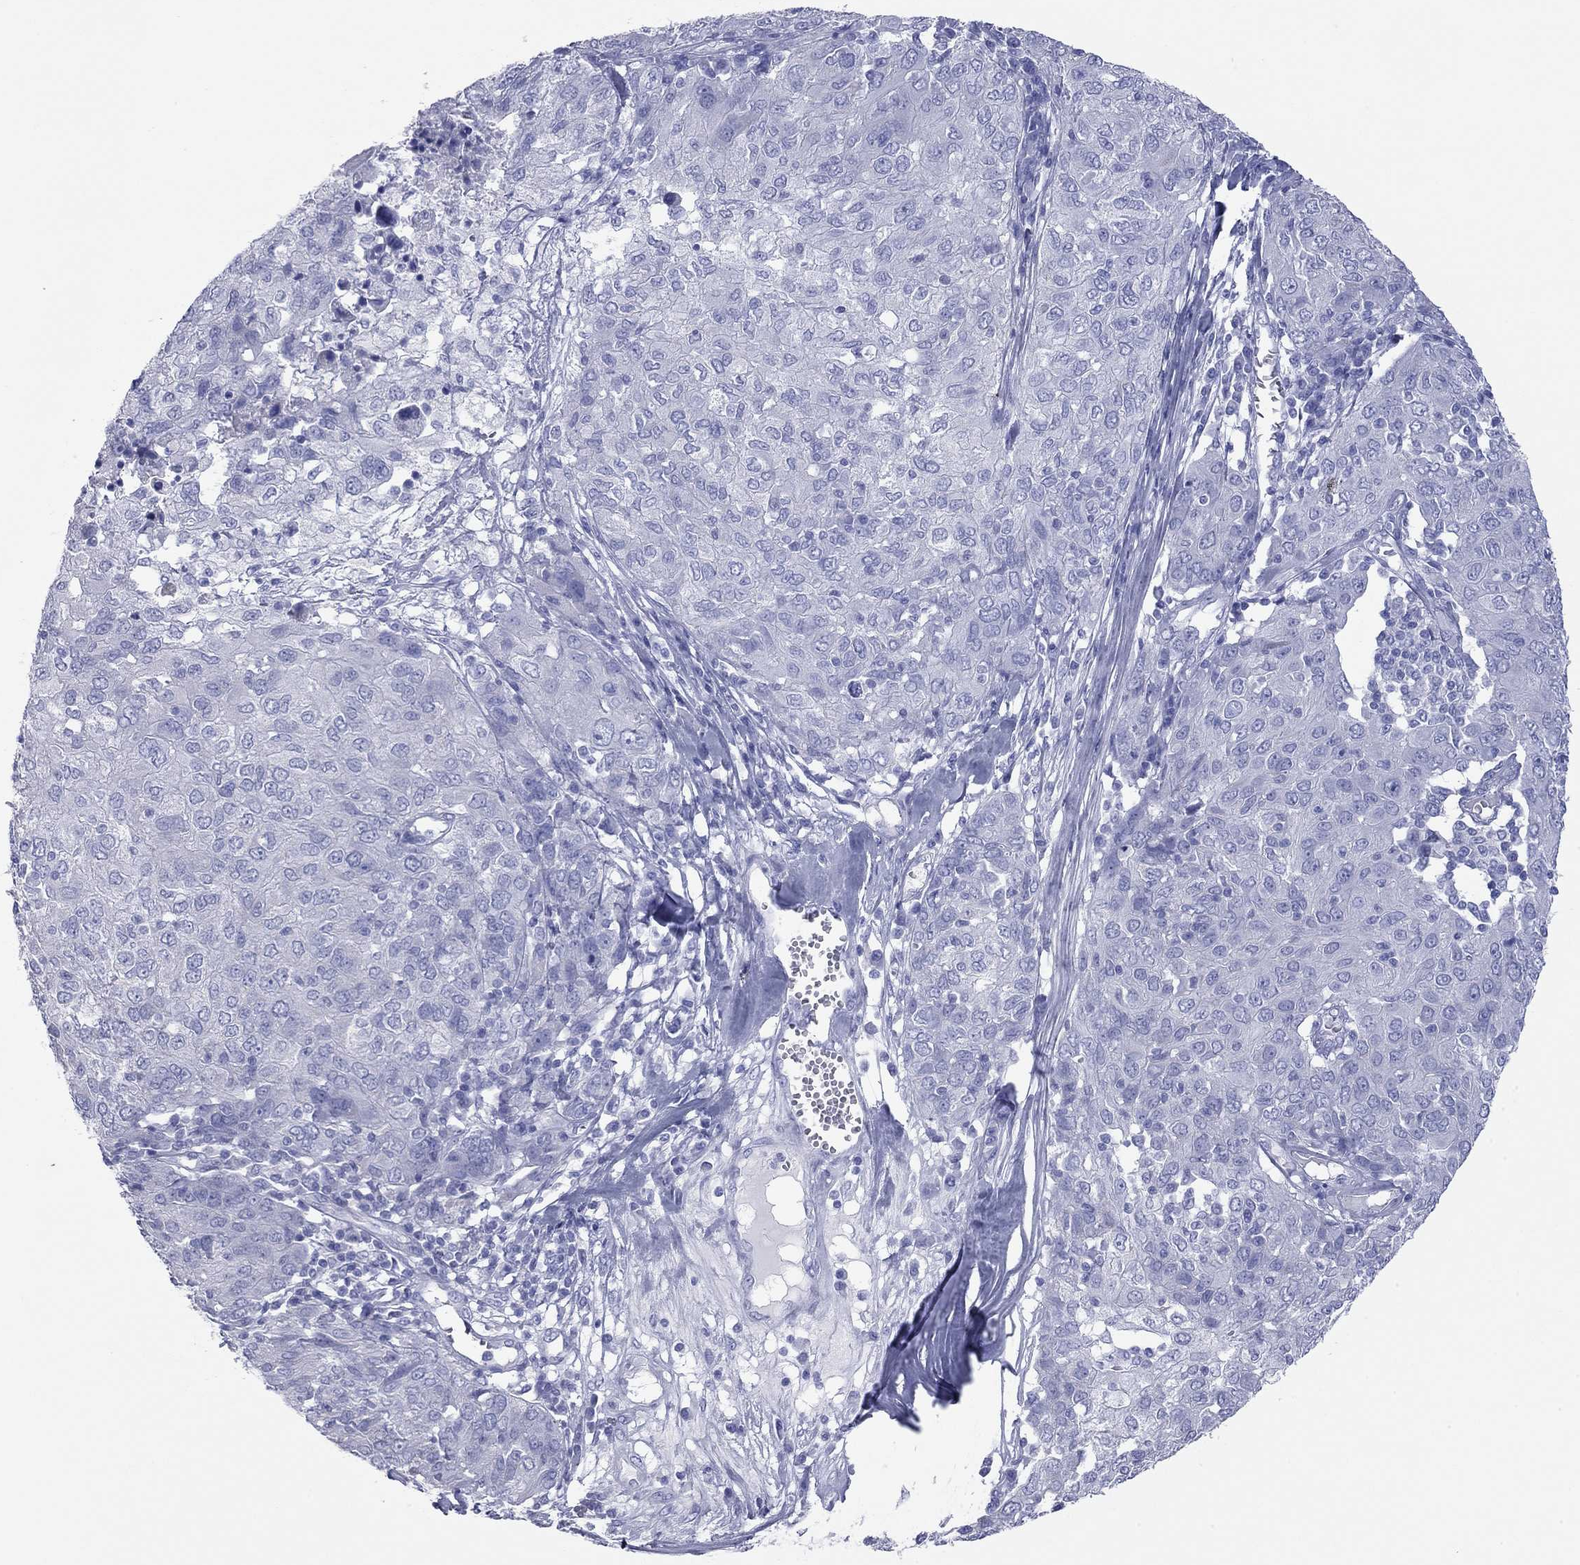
{"staining": {"intensity": "negative", "quantity": "none", "location": "none"}, "tissue": "ovarian cancer", "cell_type": "Tumor cells", "image_type": "cancer", "snomed": [{"axis": "morphology", "description": "Carcinoma, endometroid"}, {"axis": "topography", "description": "Ovary"}], "caption": "Protein analysis of ovarian endometroid carcinoma demonstrates no significant staining in tumor cells. (DAB (3,3'-diaminobenzidine) IHC with hematoxylin counter stain).", "gene": "VSIG10", "patient": {"sex": "female", "age": 50}}